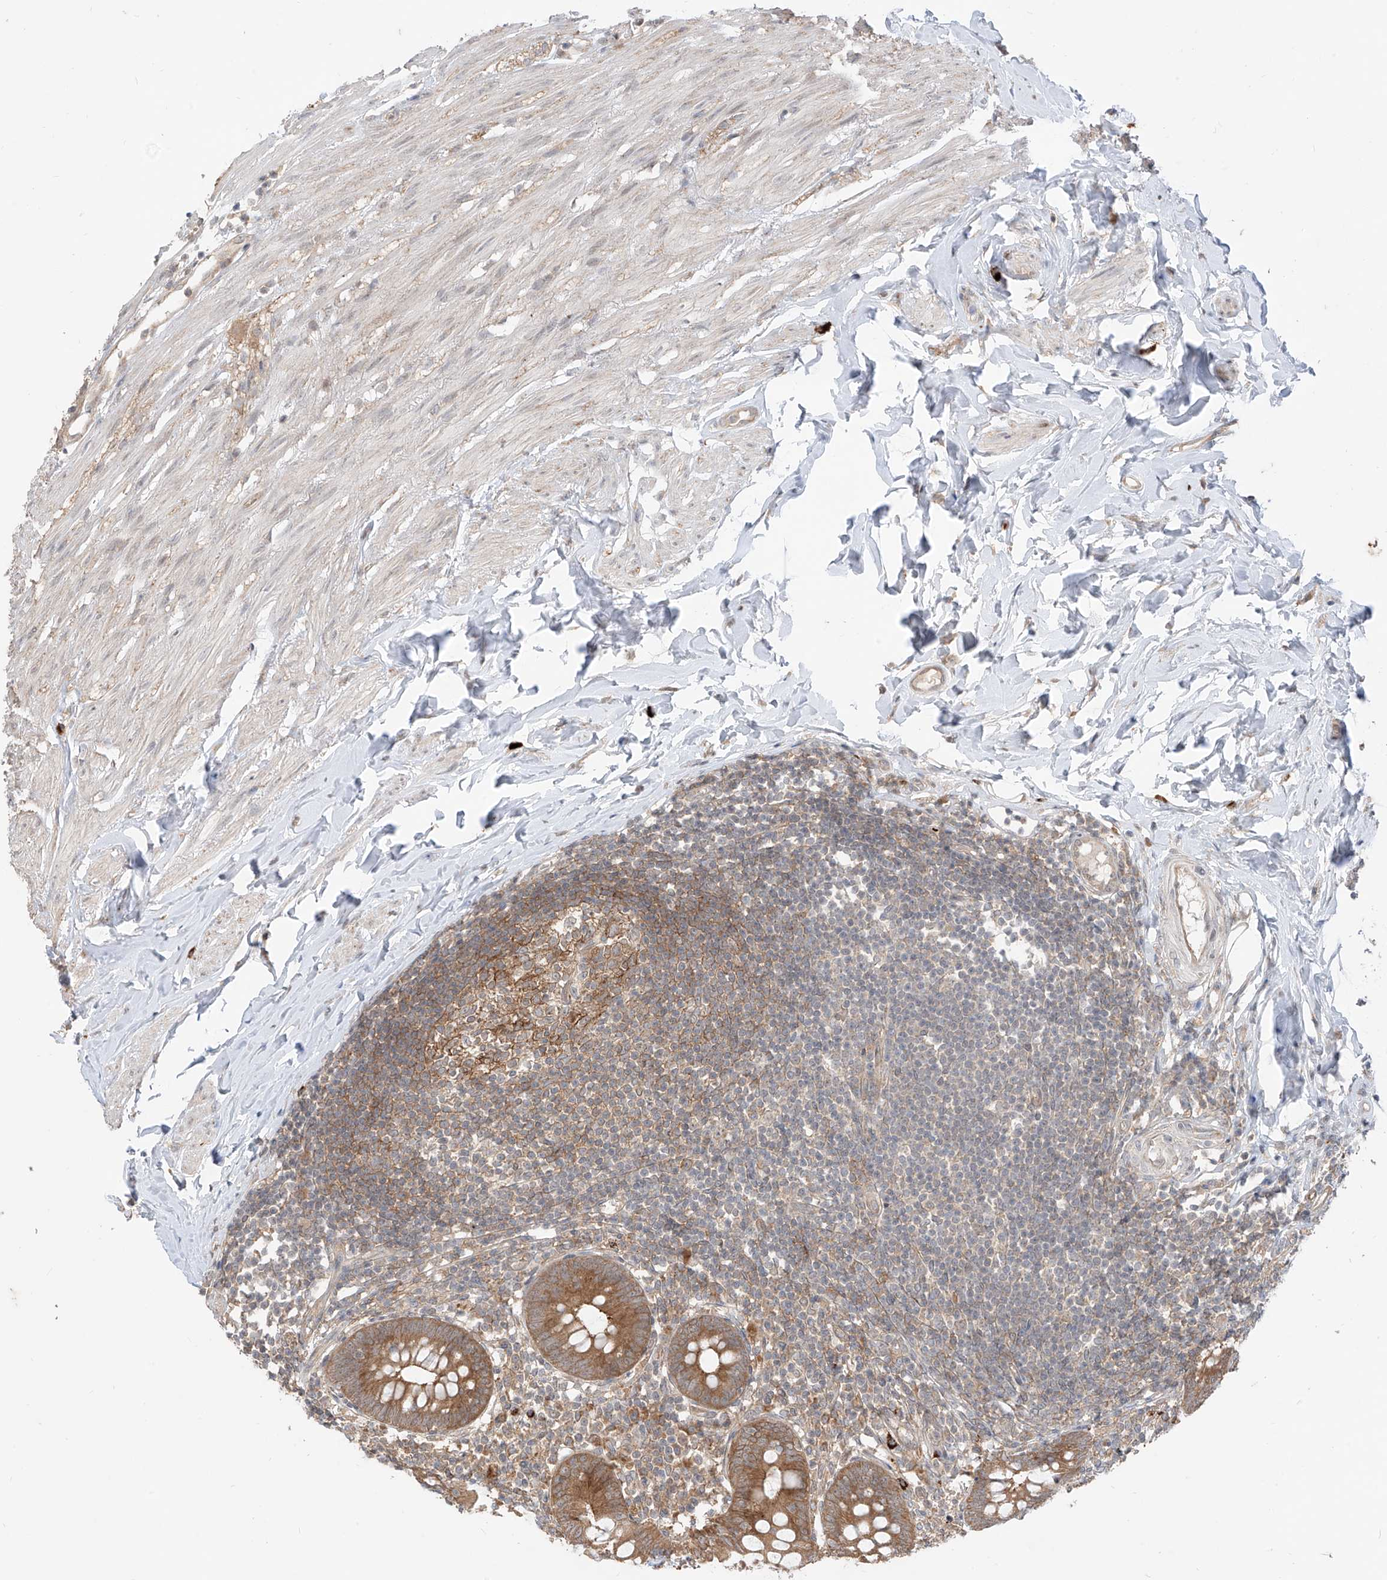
{"staining": {"intensity": "moderate", "quantity": ">75%", "location": "cytoplasmic/membranous"}, "tissue": "appendix", "cell_type": "Glandular cells", "image_type": "normal", "snomed": [{"axis": "morphology", "description": "Normal tissue, NOS"}, {"axis": "topography", "description": "Appendix"}], "caption": "IHC image of benign appendix: appendix stained using IHC shows medium levels of moderate protein expression localized specifically in the cytoplasmic/membranous of glandular cells, appearing as a cytoplasmic/membranous brown color.", "gene": "MTUS2", "patient": {"sex": "female", "age": 62}}